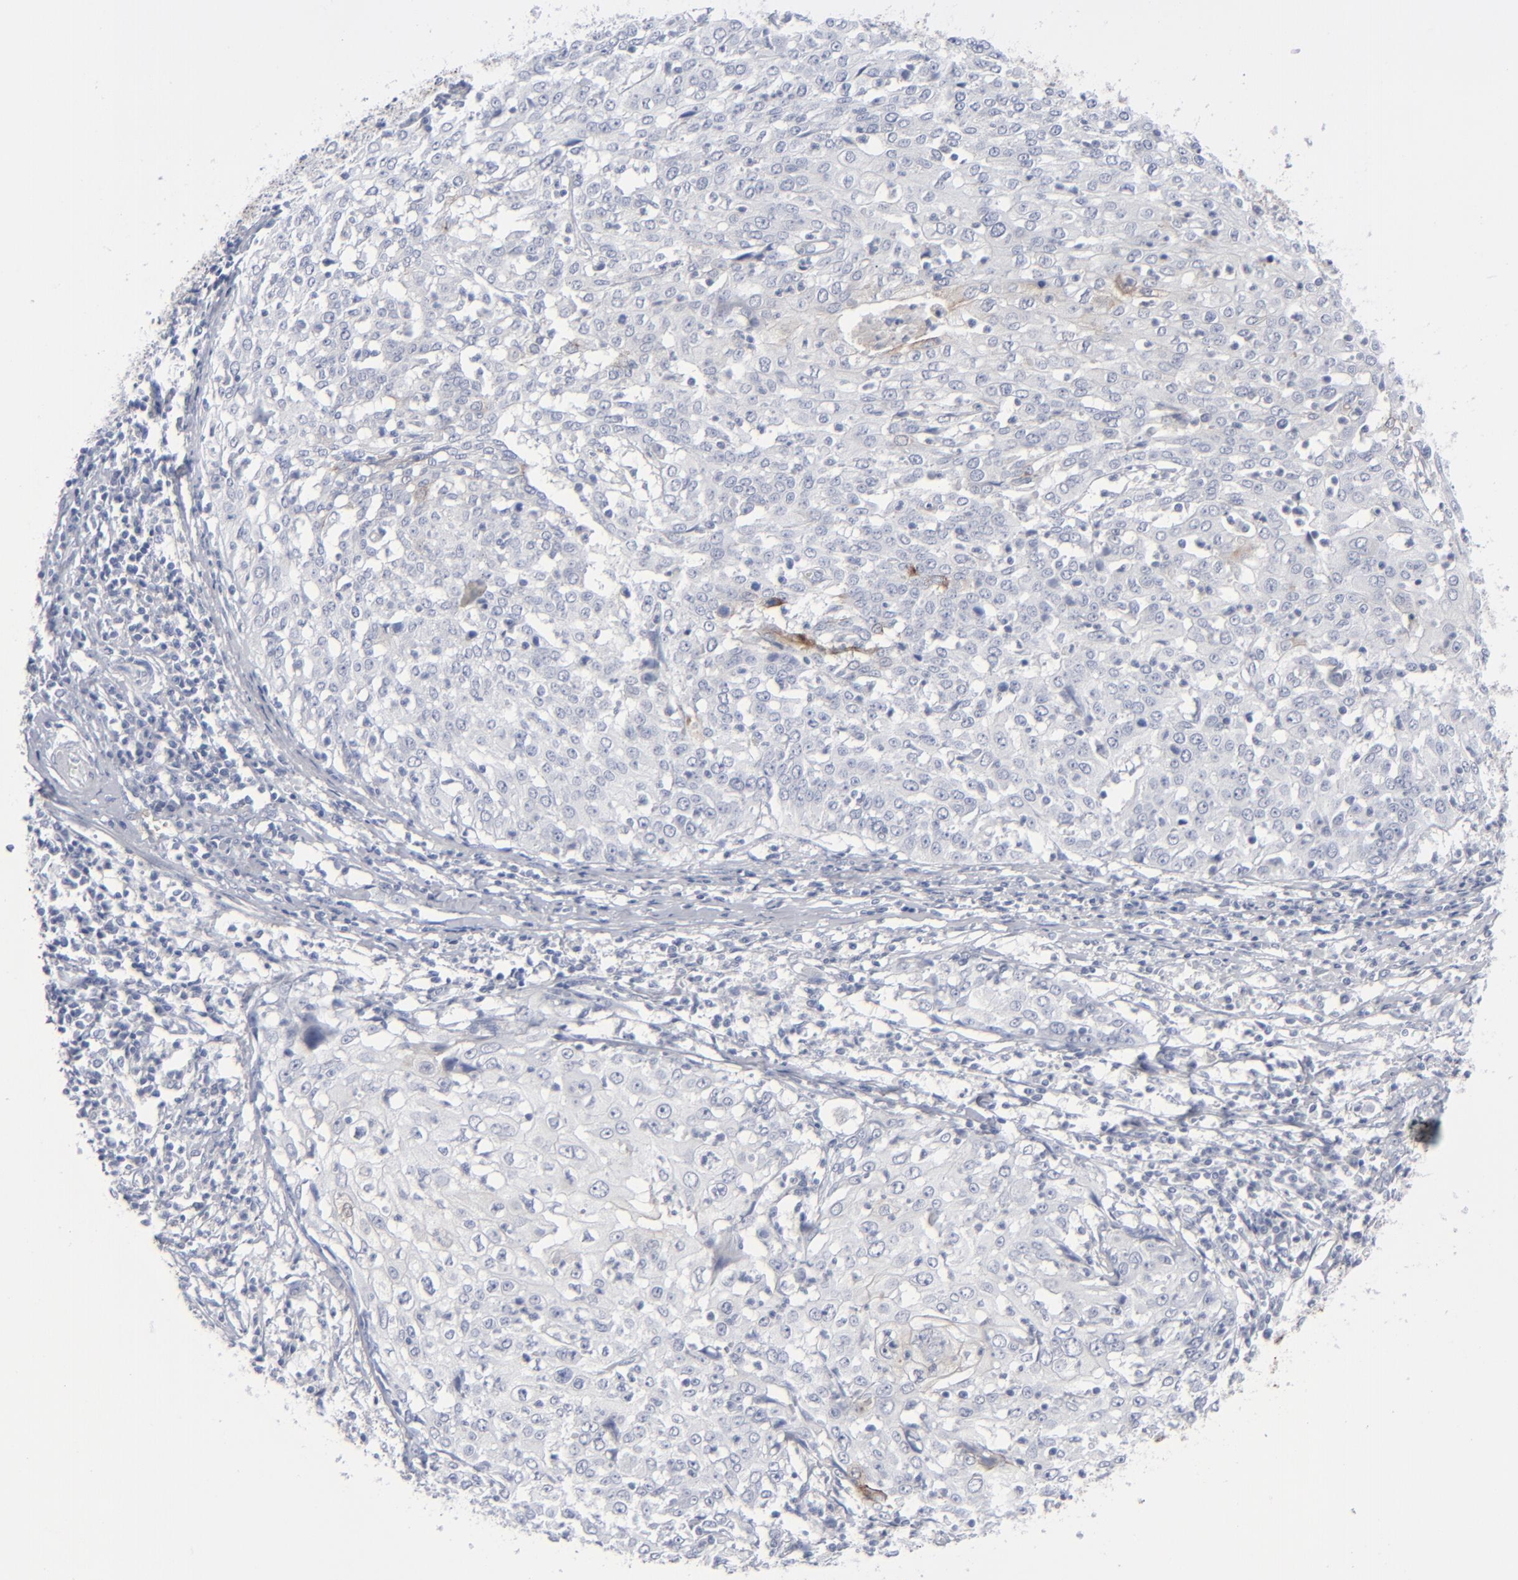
{"staining": {"intensity": "moderate", "quantity": "<25%", "location": "cytoplasmic/membranous"}, "tissue": "cervical cancer", "cell_type": "Tumor cells", "image_type": "cancer", "snomed": [{"axis": "morphology", "description": "Squamous cell carcinoma, NOS"}, {"axis": "topography", "description": "Cervix"}], "caption": "About <25% of tumor cells in human squamous cell carcinoma (cervical) show moderate cytoplasmic/membranous protein positivity as visualized by brown immunohistochemical staining.", "gene": "MSLN", "patient": {"sex": "female", "age": 39}}